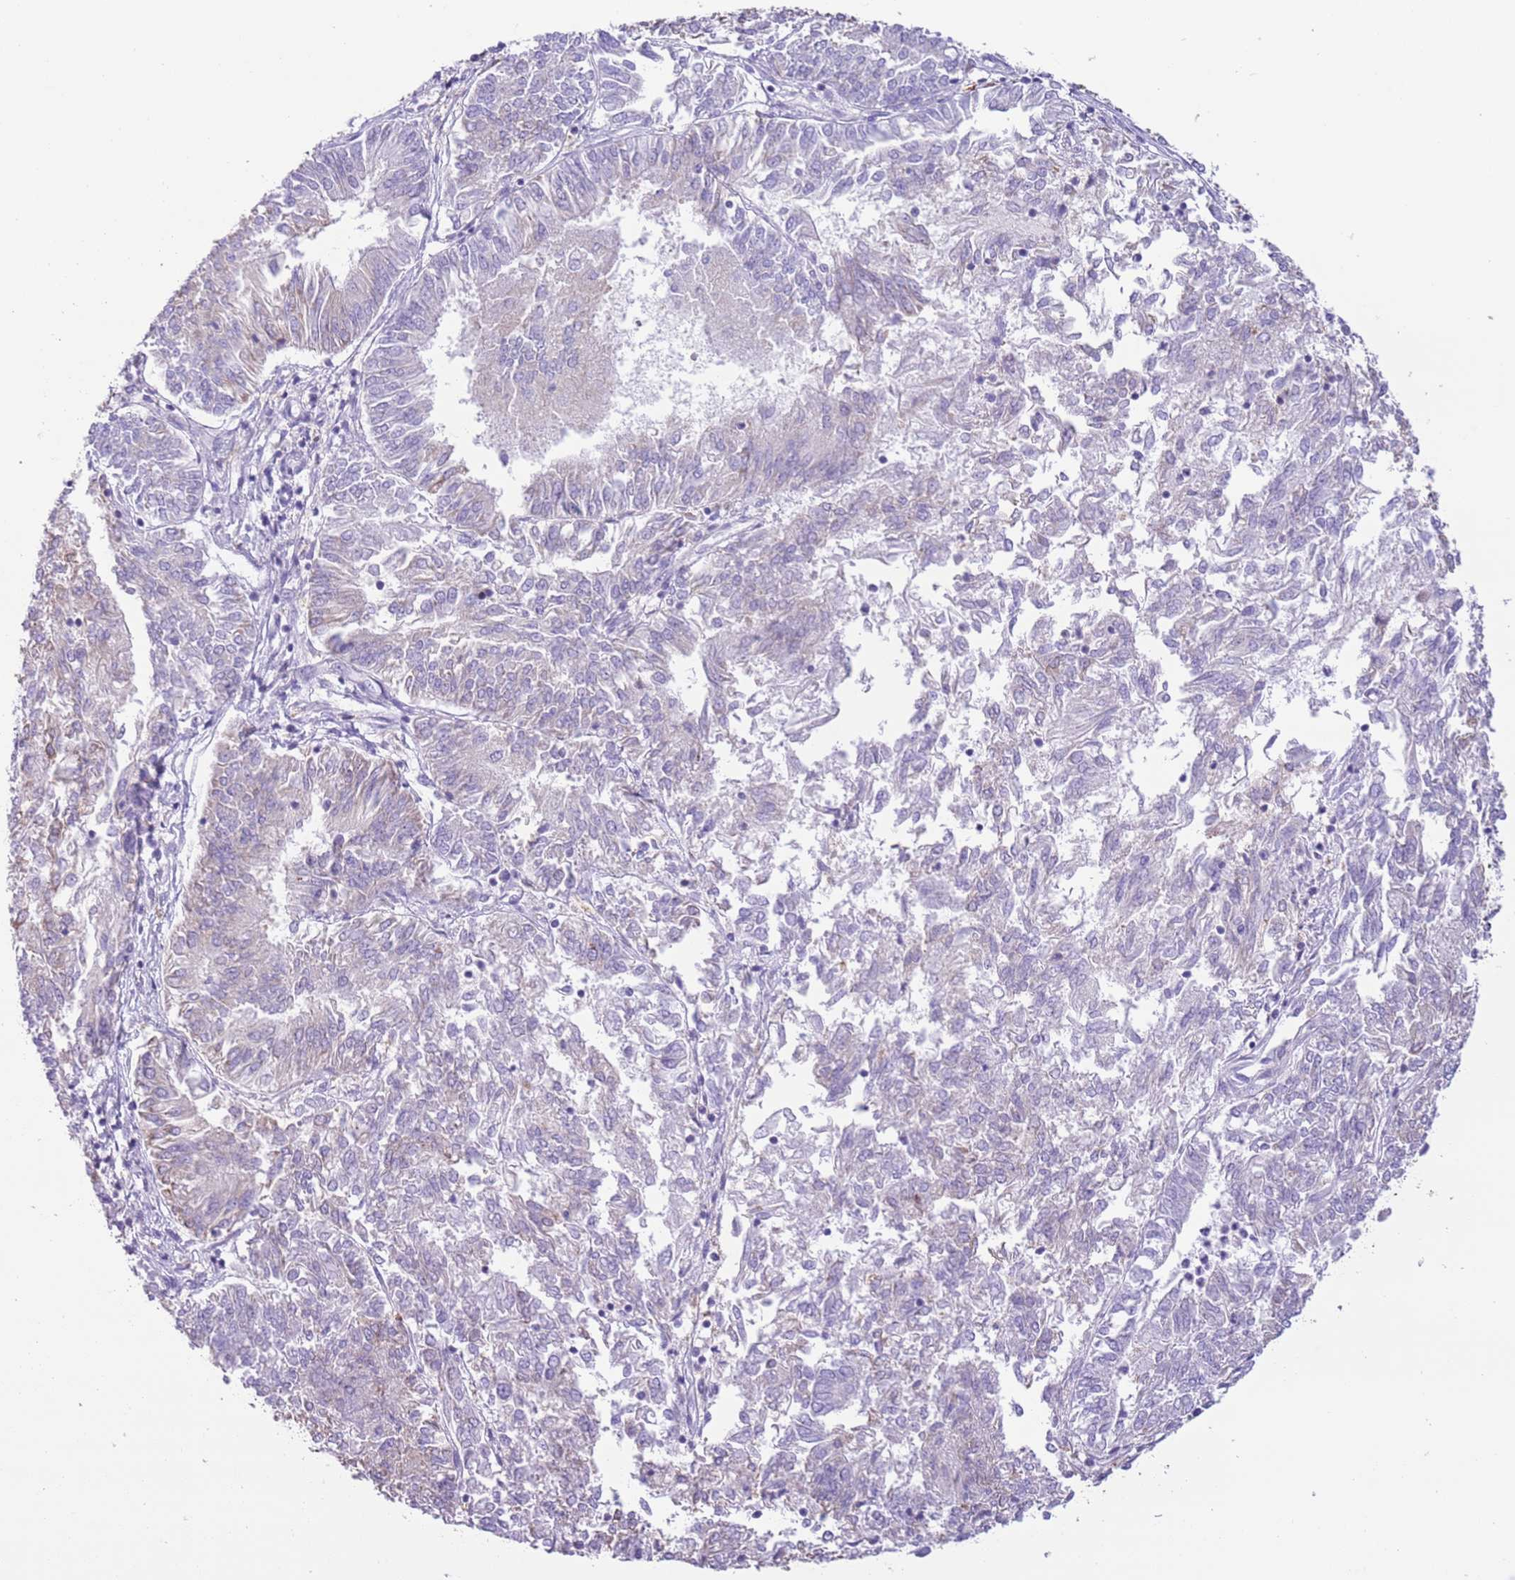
{"staining": {"intensity": "negative", "quantity": "none", "location": "none"}, "tissue": "endometrial cancer", "cell_type": "Tumor cells", "image_type": "cancer", "snomed": [{"axis": "morphology", "description": "Adenocarcinoma, NOS"}, {"axis": "topography", "description": "Endometrium"}], "caption": "Photomicrograph shows no protein expression in tumor cells of adenocarcinoma (endometrial) tissue.", "gene": "ZNF697", "patient": {"sex": "female", "age": 58}}